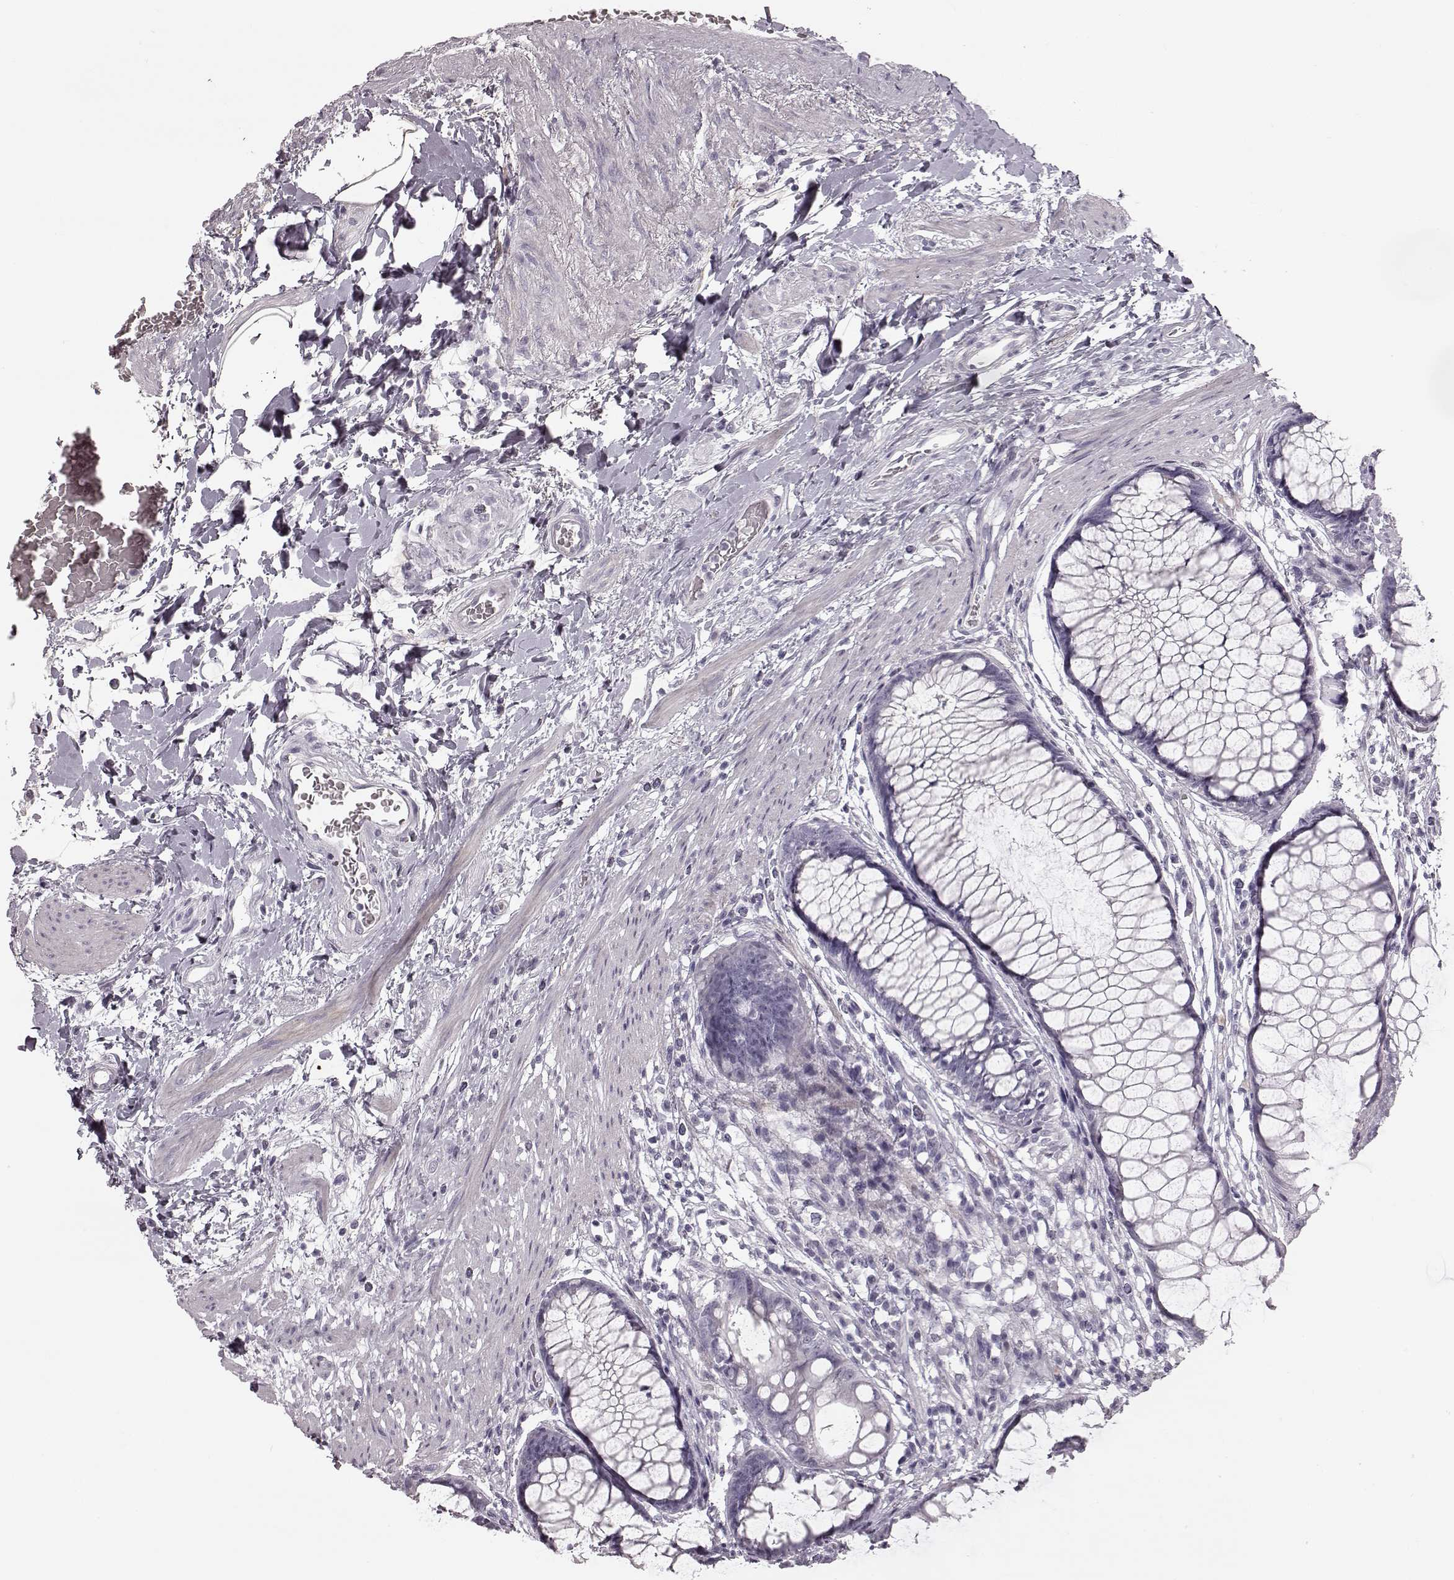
{"staining": {"intensity": "negative", "quantity": "none", "location": "none"}, "tissue": "rectum", "cell_type": "Glandular cells", "image_type": "normal", "snomed": [{"axis": "morphology", "description": "Normal tissue, NOS"}, {"axis": "topography", "description": "Smooth muscle"}, {"axis": "topography", "description": "Rectum"}], "caption": "Human rectum stained for a protein using immunohistochemistry exhibits no expression in glandular cells.", "gene": "ZNF433", "patient": {"sex": "male", "age": 53}}